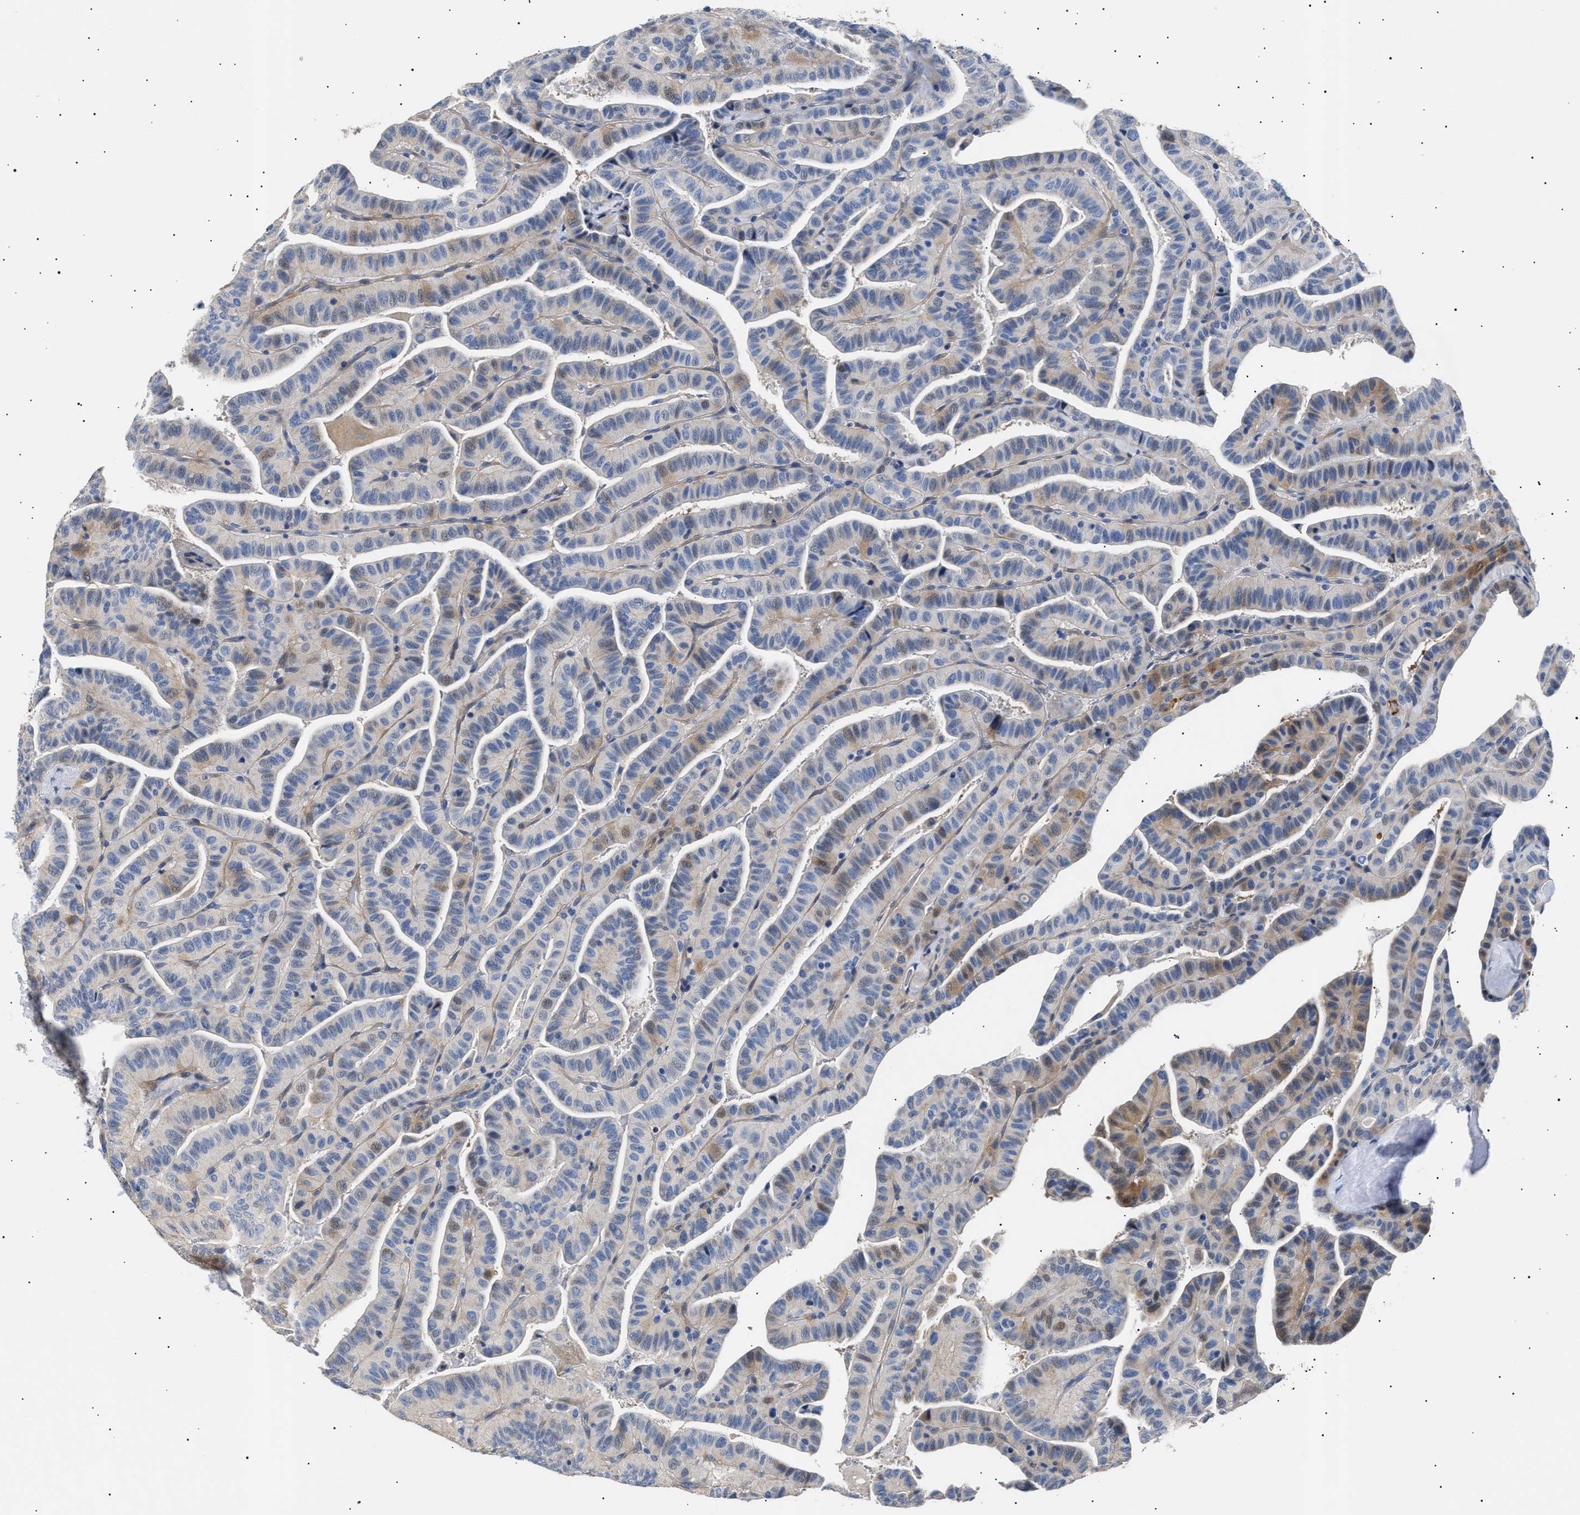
{"staining": {"intensity": "weak", "quantity": "<25%", "location": "cytoplasmic/membranous,nuclear"}, "tissue": "thyroid cancer", "cell_type": "Tumor cells", "image_type": "cancer", "snomed": [{"axis": "morphology", "description": "Papillary adenocarcinoma, NOS"}, {"axis": "topography", "description": "Thyroid gland"}], "caption": "The IHC image has no significant expression in tumor cells of thyroid cancer tissue. (Stains: DAB IHC with hematoxylin counter stain, Microscopy: brightfield microscopy at high magnification).", "gene": "HEMGN", "patient": {"sex": "male", "age": 77}}